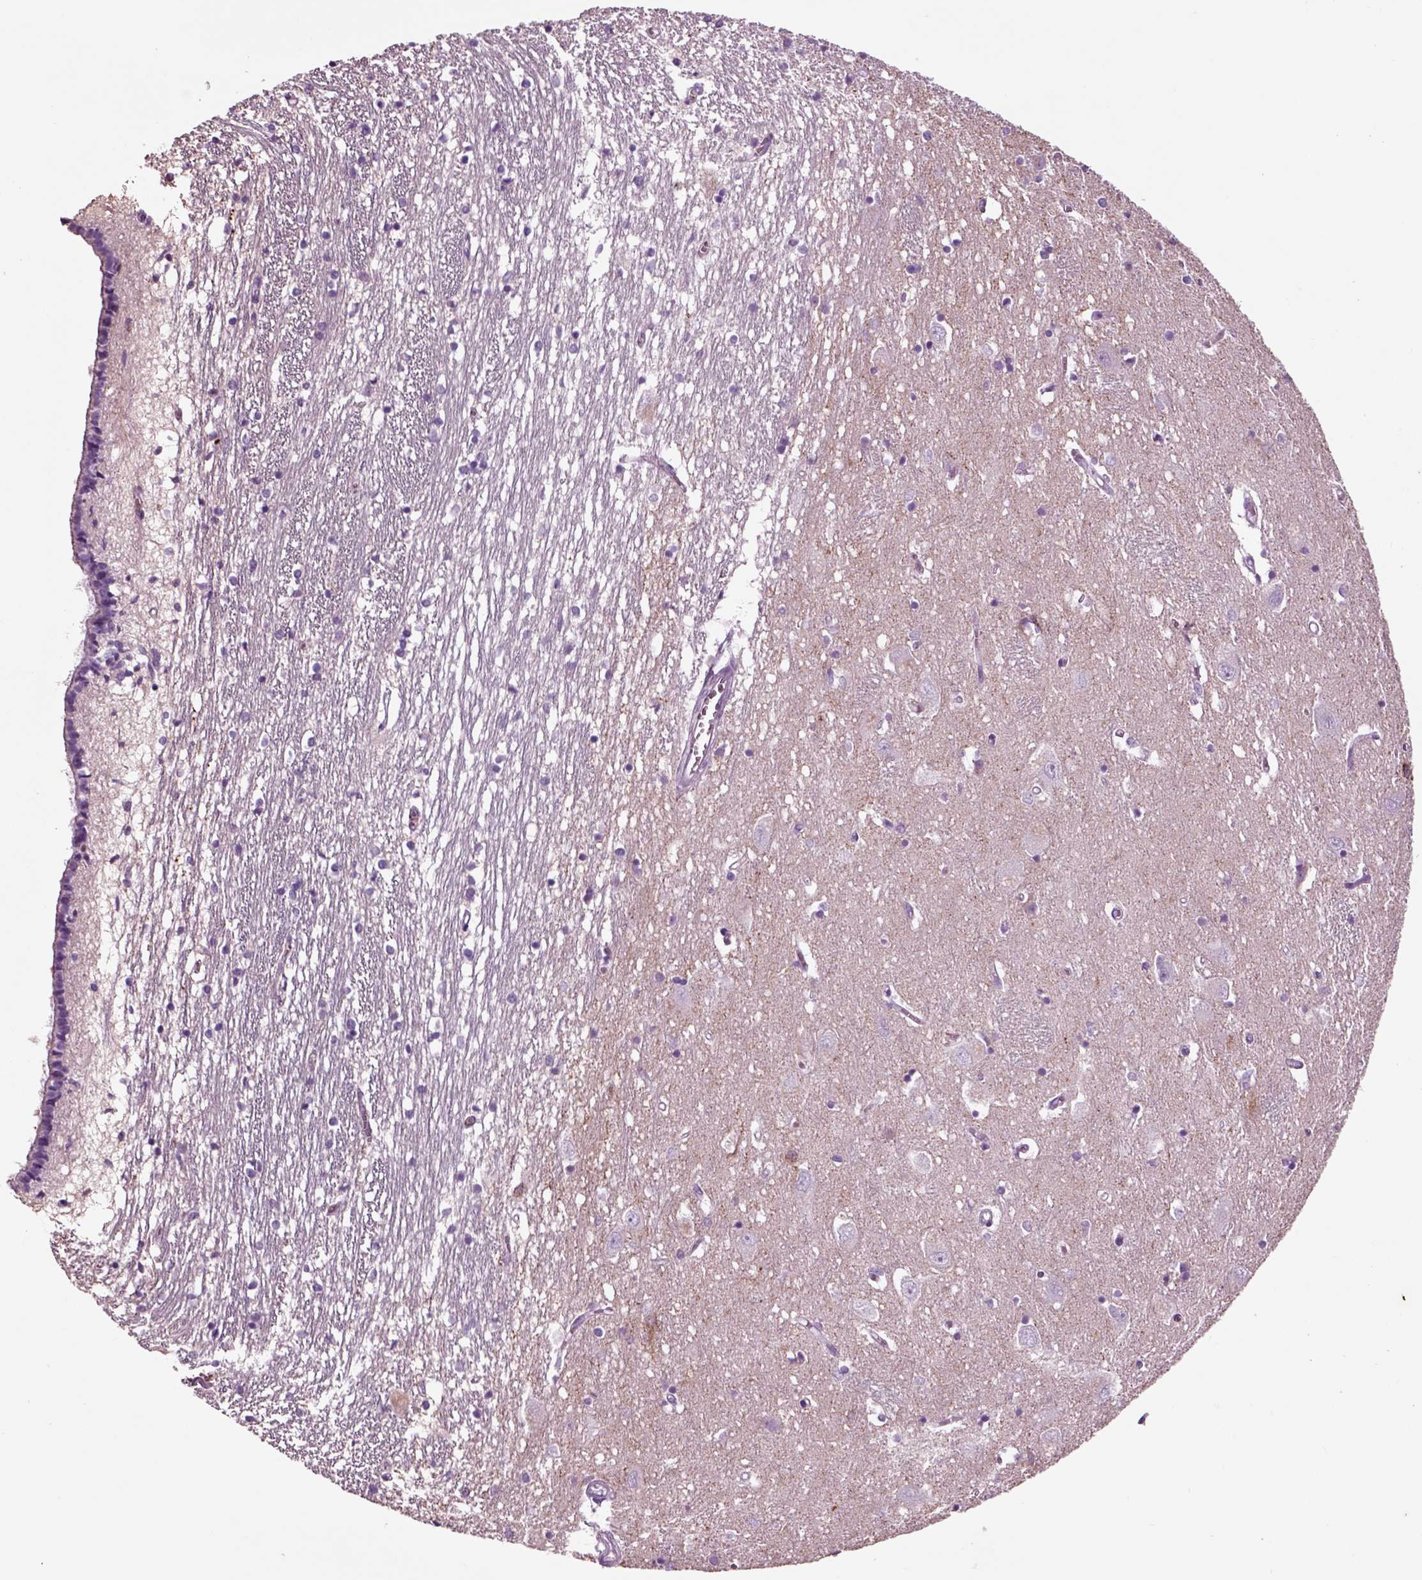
{"staining": {"intensity": "negative", "quantity": "none", "location": "none"}, "tissue": "caudate", "cell_type": "Glial cells", "image_type": "normal", "snomed": [{"axis": "morphology", "description": "Normal tissue, NOS"}, {"axis": "topography", "description": "Lateral ventricle wall"}], "caption": "Glial cells show no significant expression in unremarkable caudate.", "gene": "CHGB", "patient": {"sex": "female", "age": 71}}